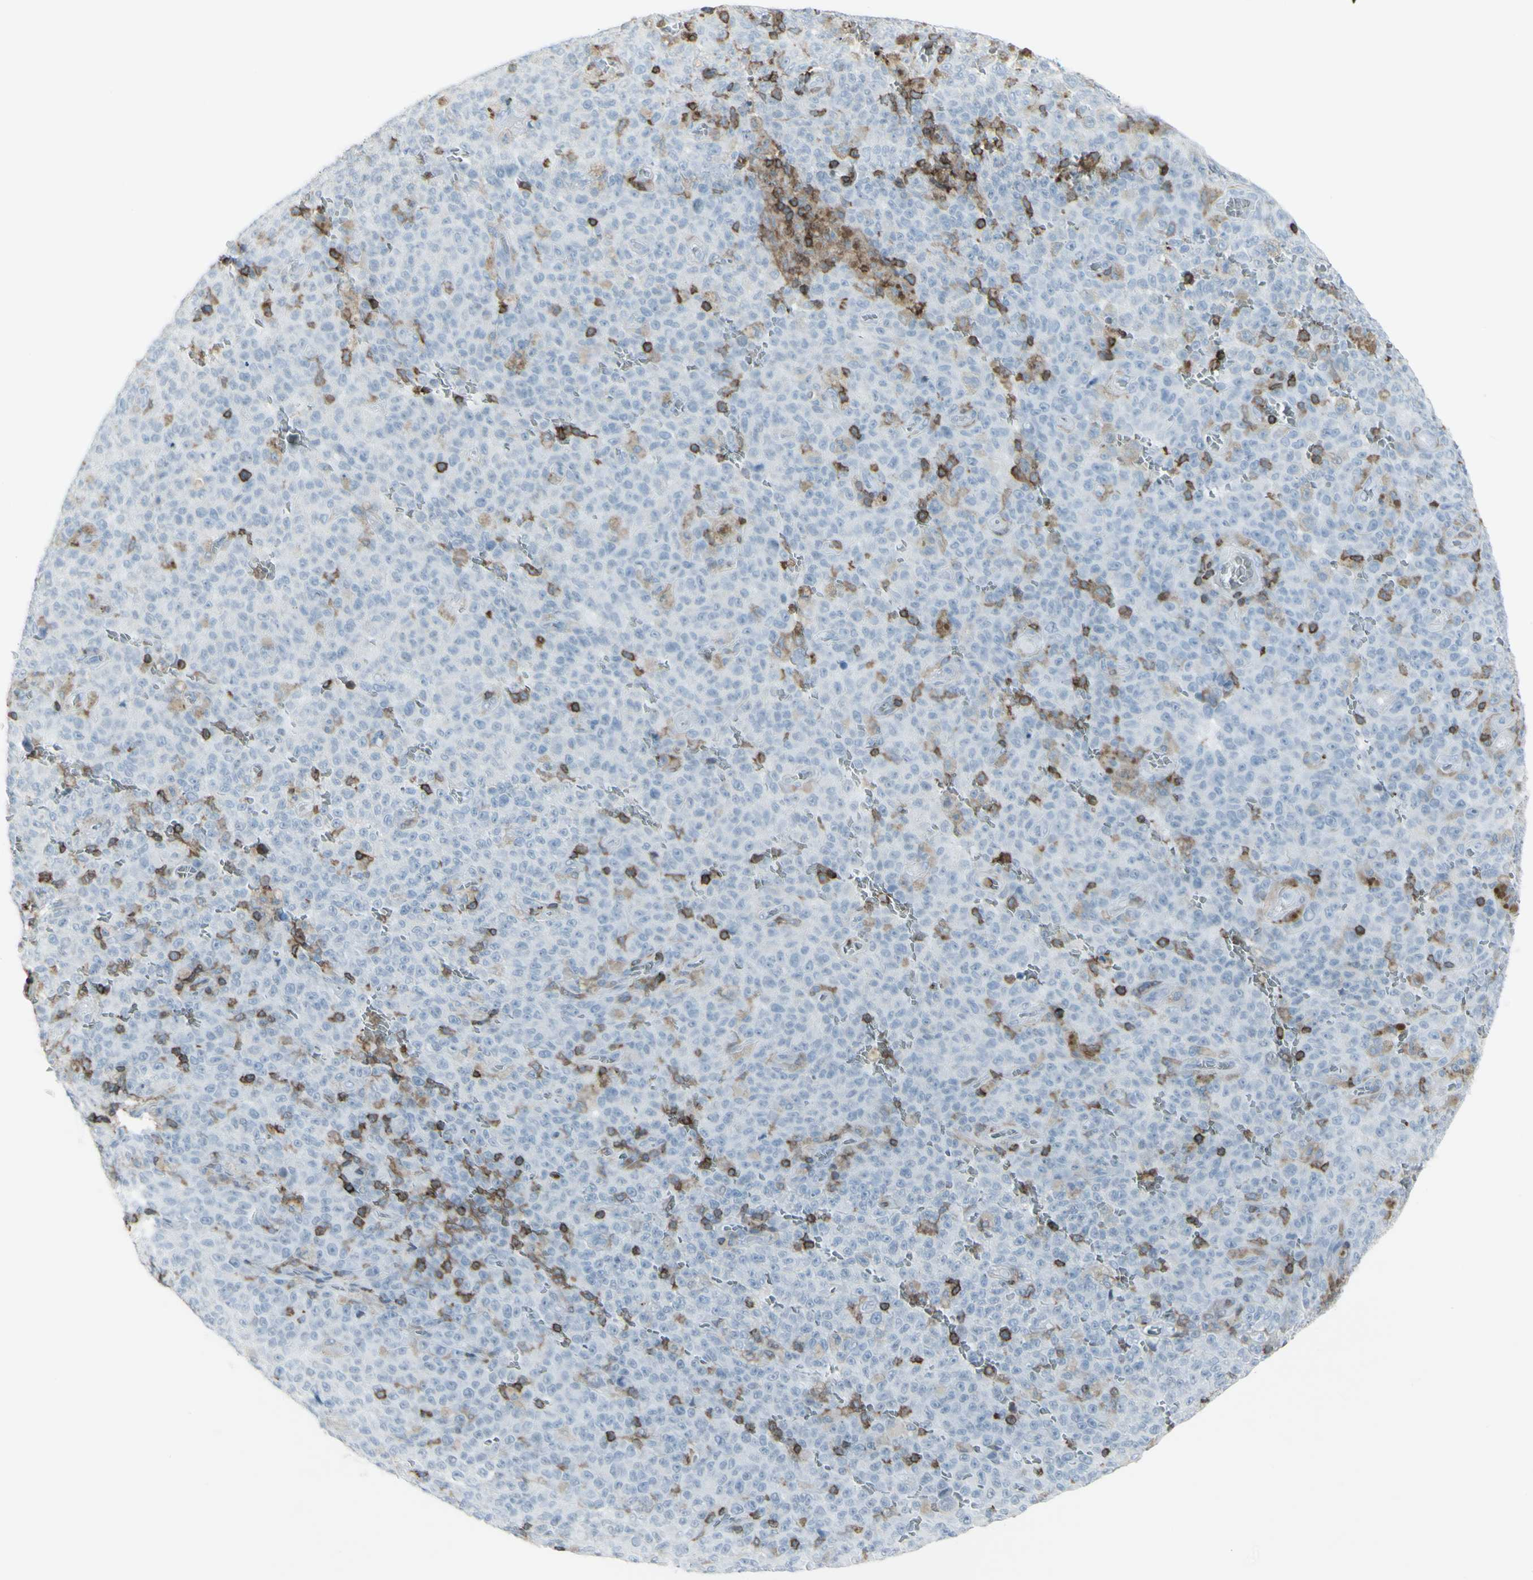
{"staining": {"intensity": "negative", "quantity": "none", "location": "none"}, "tissue": "melanoma", "cell_type": "Tumor cells", "image_type": "cancer", "snomed": [{"axis": "morphology", "description": "Malignant melanoma, NOS"}, {"axis": "topography", "description": "Skin"}], "caption": "This is a histopathology image of immunohistochemistry staining of melanoma, which shows no positivity in tumor cells.", "gene": "NRG1", "patient": {"sex": "female", "age": 82}}